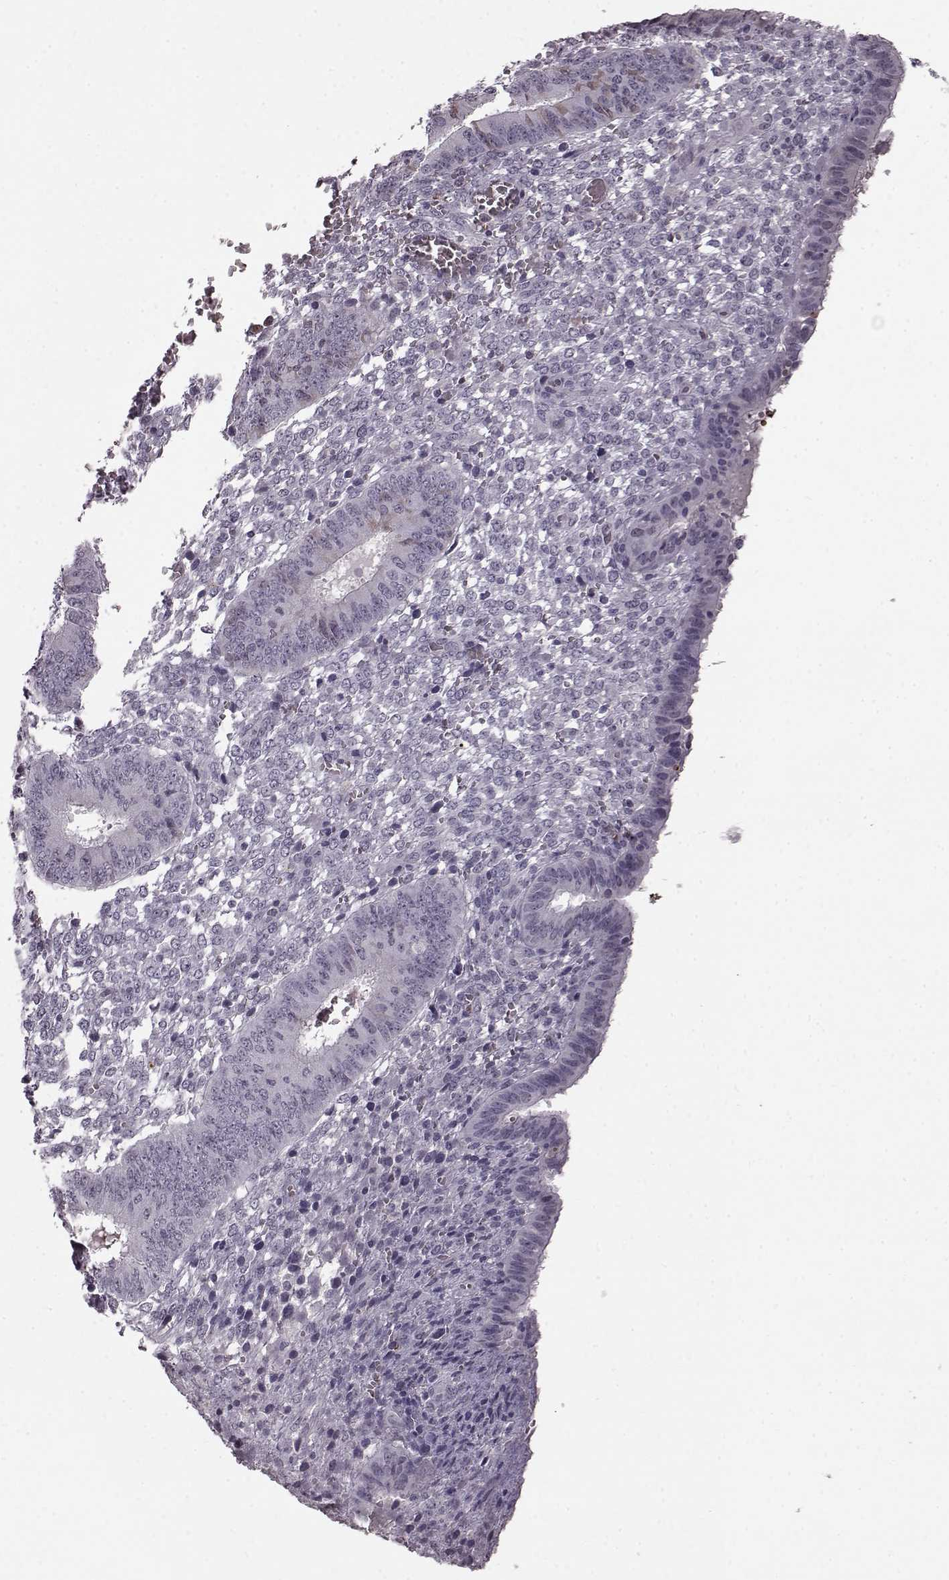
{"staining": {"intensity": "negative", "quantity": "none", "location": "none"}, "tissue": "endometrium", "cell_type": "Cells in endometrial stroma", "image_type": "normal", "snomed": [{"axis": "morphology", "description": "Normal tissue, NOS"}, {"axis": "topography", "description": "Endometrium"}], "caption": "Immunohistochemical staining of benign human endometrium shows no significant expression in cells in endometrial stroma. (Brightfield microscopy of DAB immunohistochemistry (IHC) at high magnification).", "gene": "PROP1", "patient": {"sex": "female", "age": 42}}